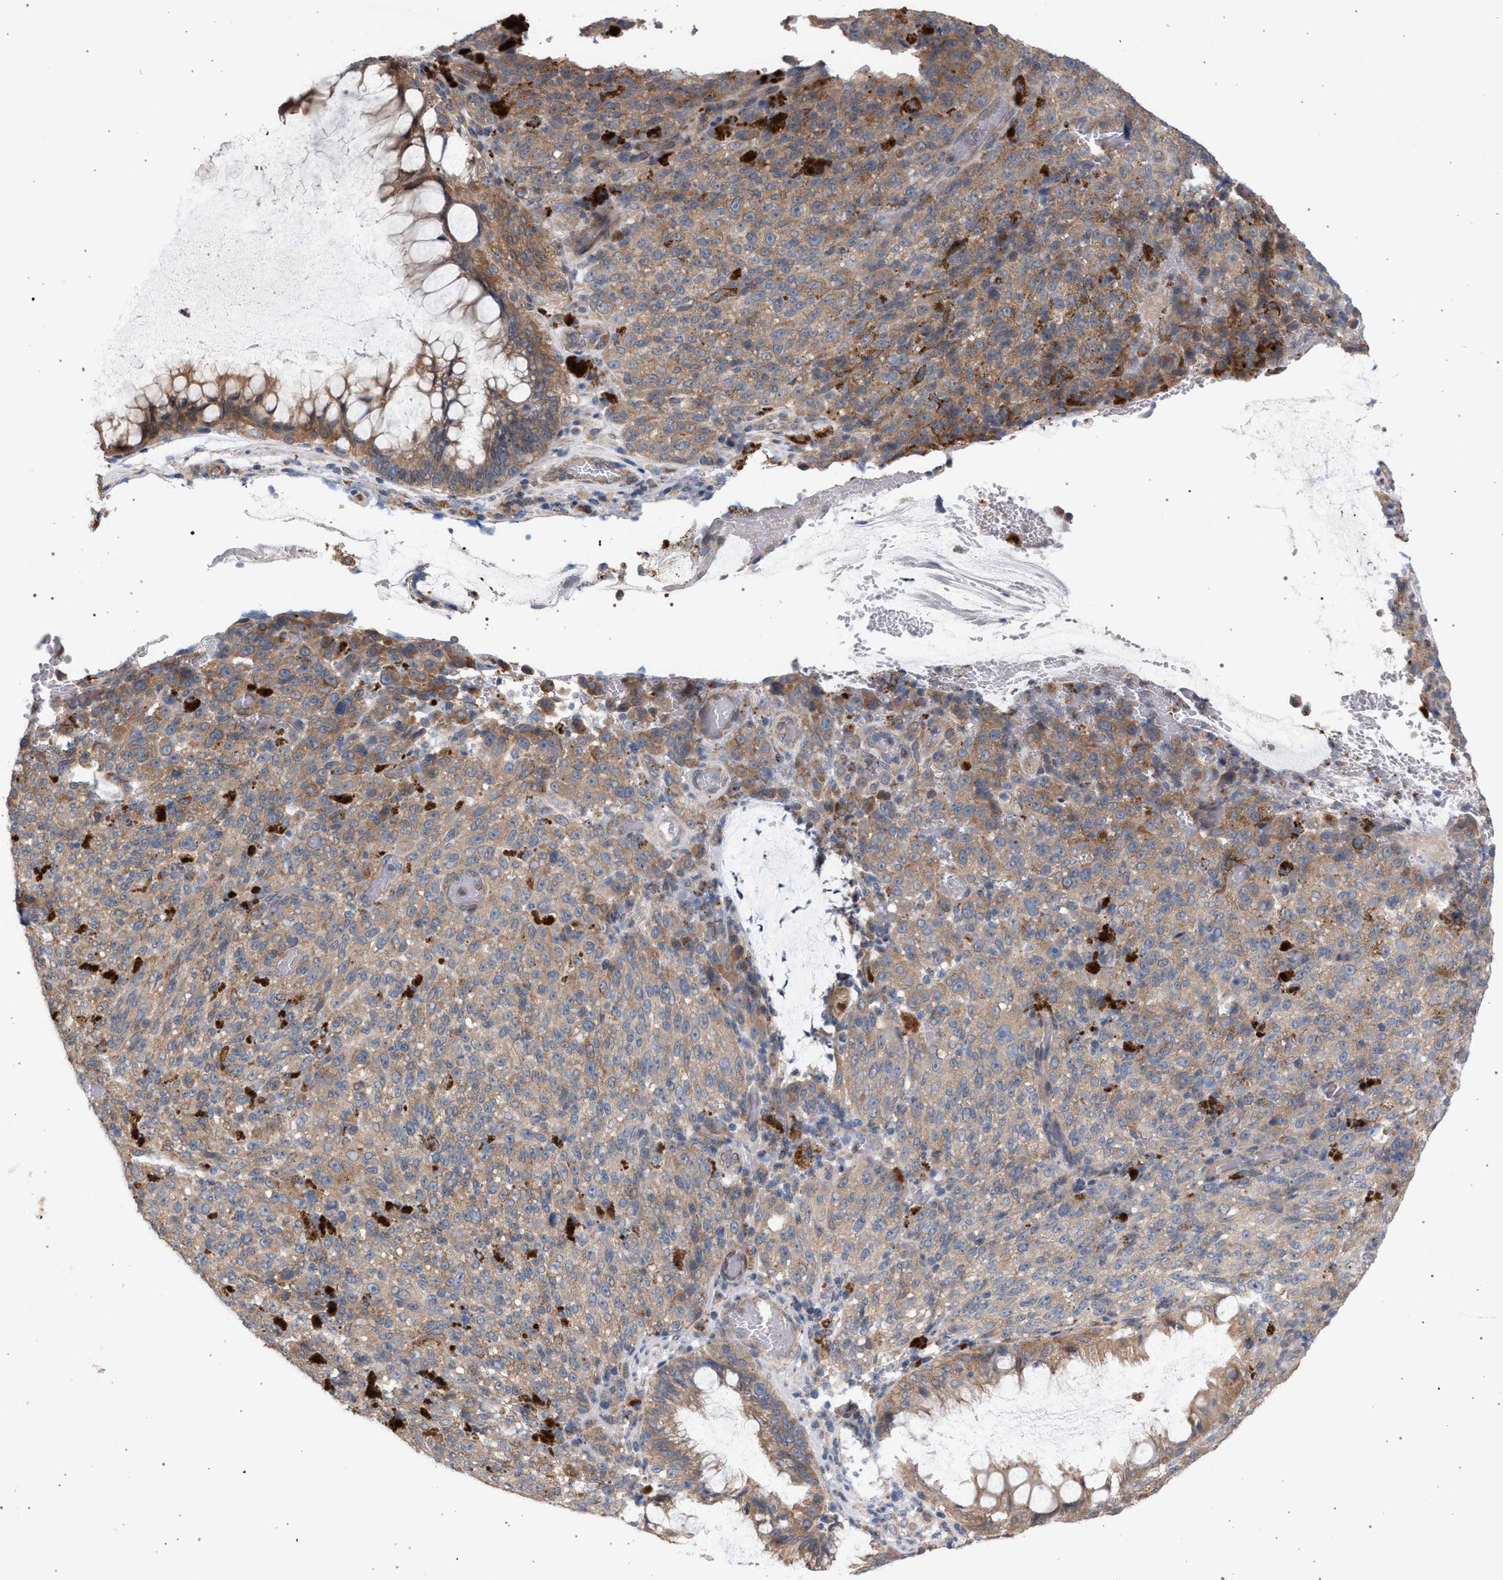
{"staining": {"intensity": "weak", "quantity": ">75%", "location": "cytoplasmic/membranous"}, "tissue": "melanoma", "cell_type": "Tumor cells", "image_type": "cancer", "snomed": [{"axis": "morphology", "description": "Malignant melanoma, NOS"}, {"axis": "topography", "description": "Rectum"}], "caption": "Weak cytoplasmic/membranous staining is identified in about >75% of tumor cells in malignant melanoma.", "gene": "ARPC5L", "patient": {"sex": "female", "age": 81}}